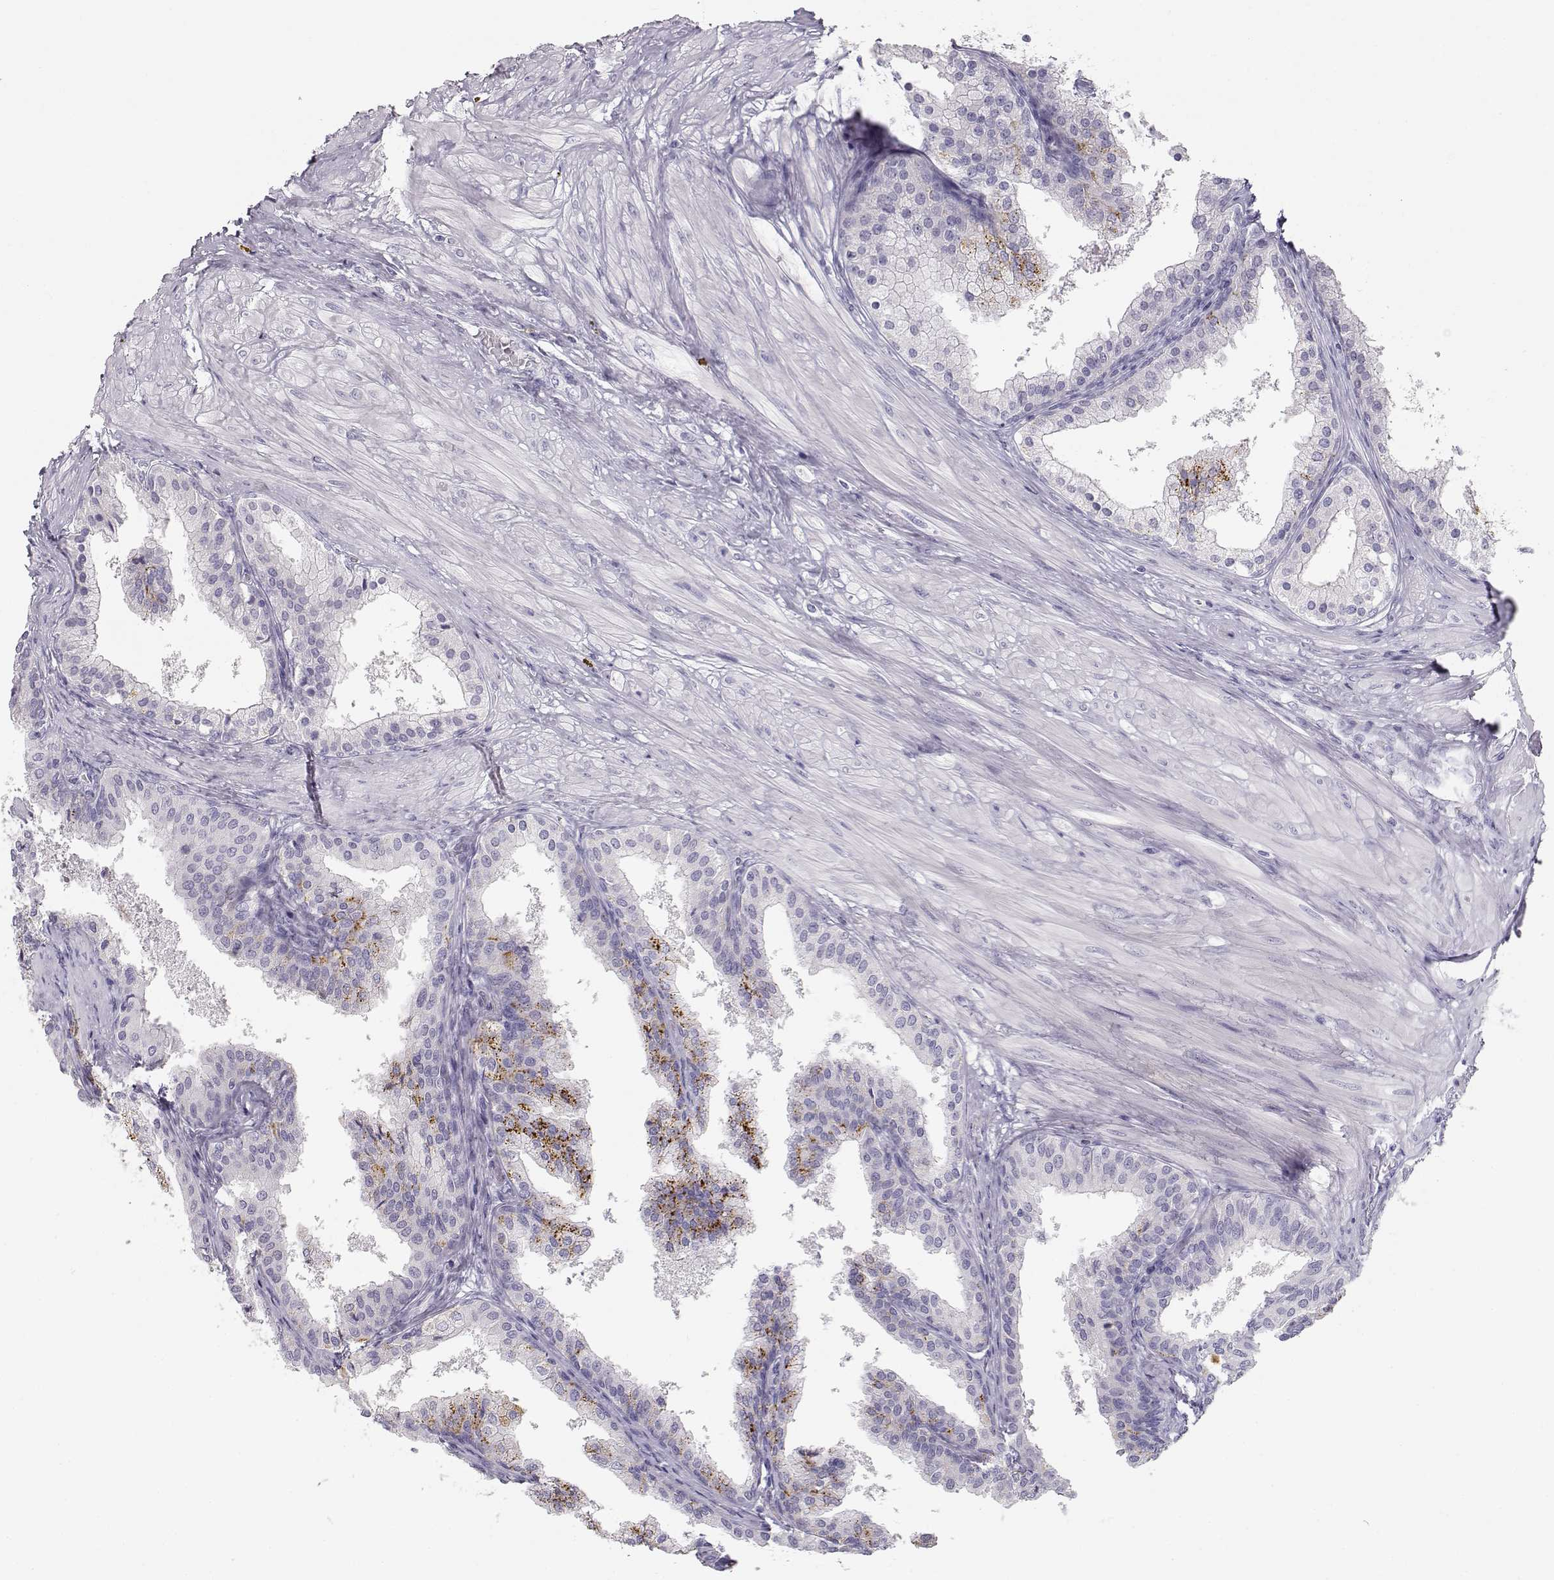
{"staining": {"intensity": "moderate", "quantity": "<25%", "location": "cytoplasmic/membranous"}, "tissue": "prostate cancer", "cell_type": "Tumor cells", "image_type": "cancer", "snomed": [{"axis": "morphology", "description": "Adenocarcinoma, Low grade"}, {"axis": "topography", "description": "Prostate"}], "caption": "Prostate cancer (low-grade adenocarcinoma) tissue displays moderate cytoplasmic/membranous expression in about <25% of tumor cells Ihc stains the protein in brown and the nuclei are stained blue.", "gene": "LEPR", "patient": {"sex": "male", "age": 56}}